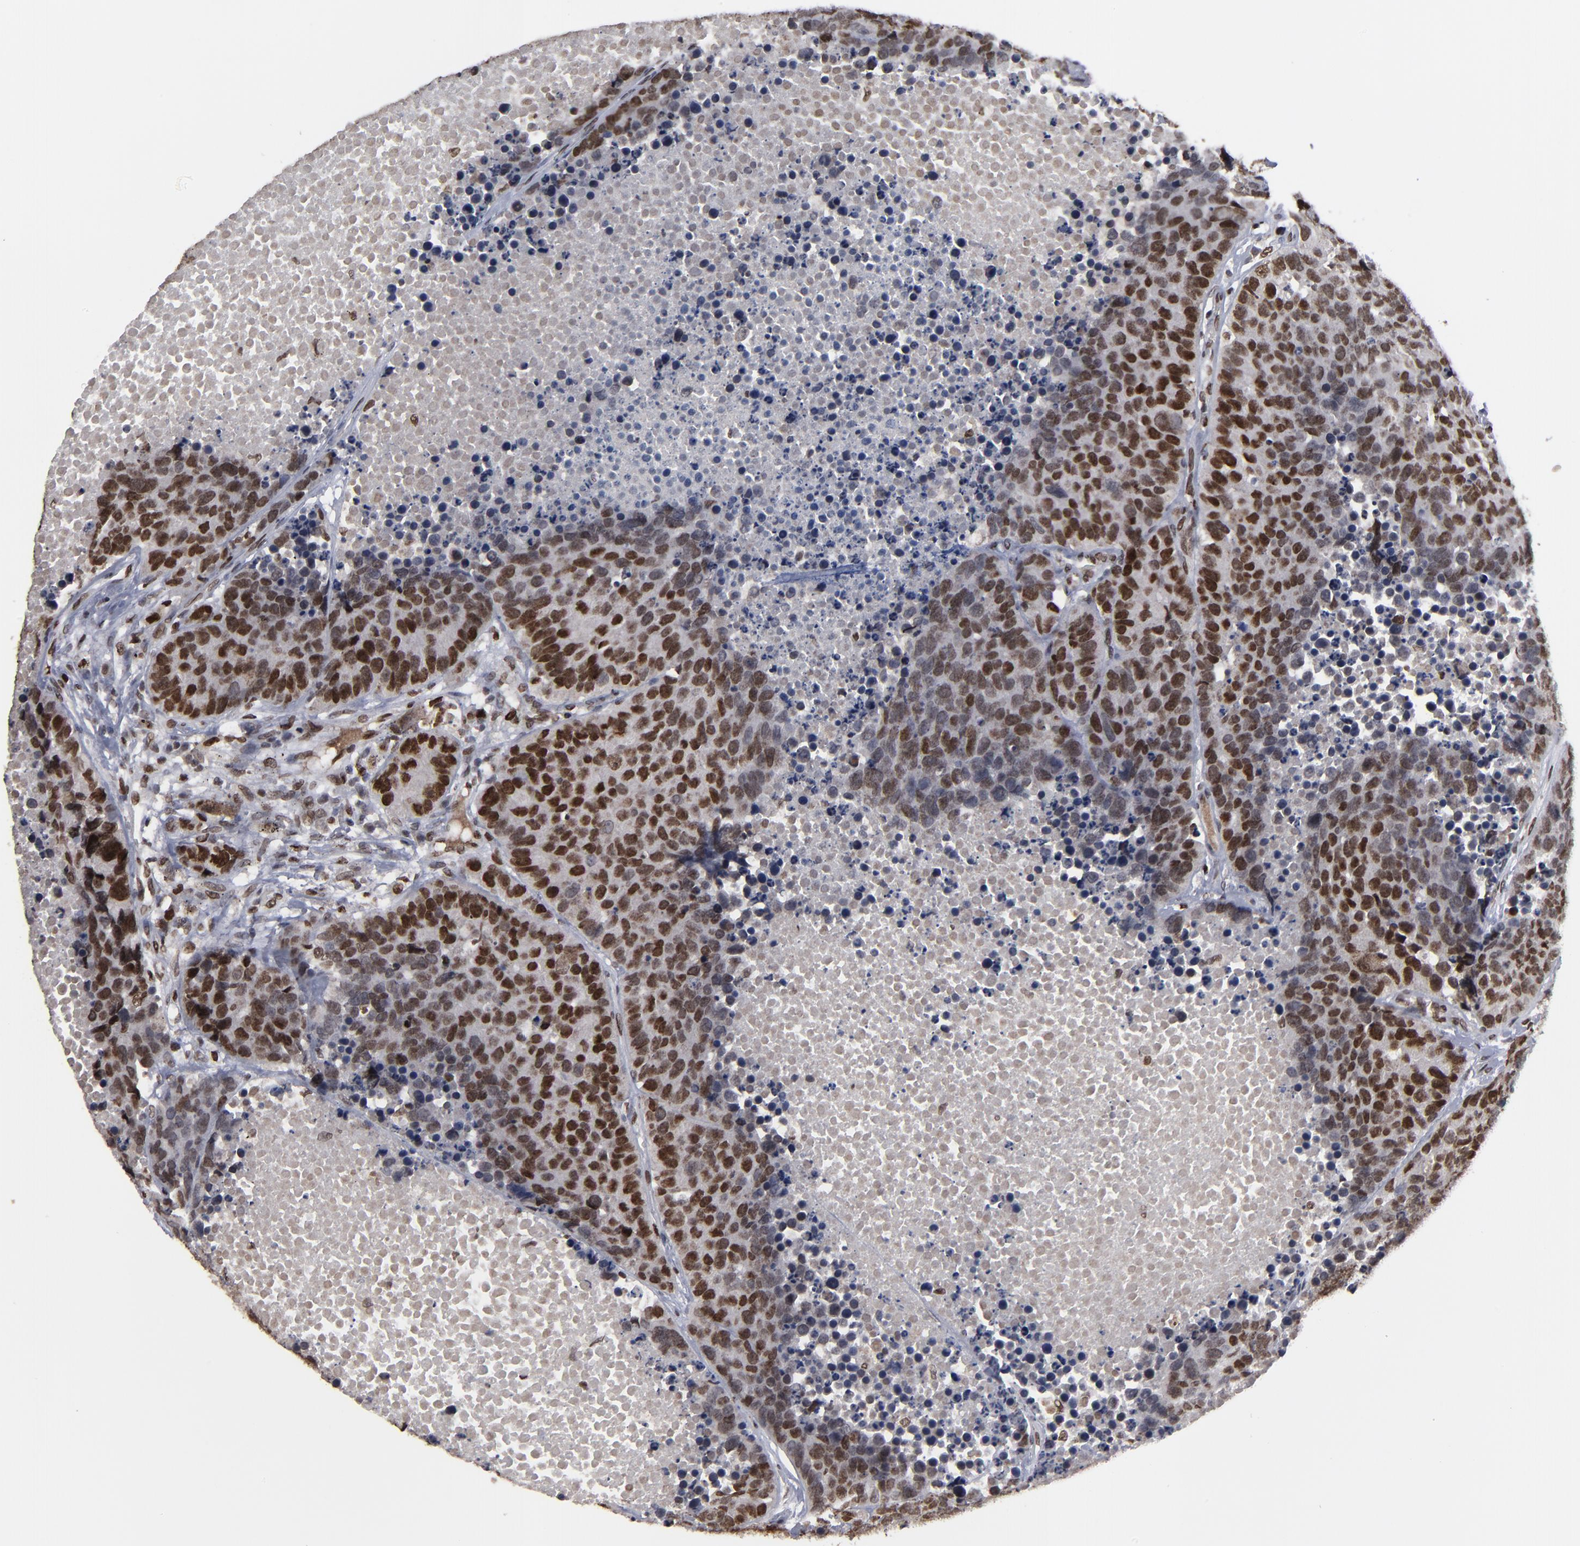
{"staining": {"intensity": "strong", "quantity": ">75%", "location": "nuclear"}, "tissue": "carcinoid", "cell_type": "Tumor cells", "image_type": "cancer", "snomed": [{"axis": "morphology", "description": "Carcinoid, malignant, NOS"}, {"axis": "topography", "description": "Lung"}], "caption": "Carcinoid stained with a brown dye demonstrates strong nuclear positive staining in approximately >75% of tumor cells.", "gene": "BAZ1A", "patient": {"sex": "male", "age": 60}}